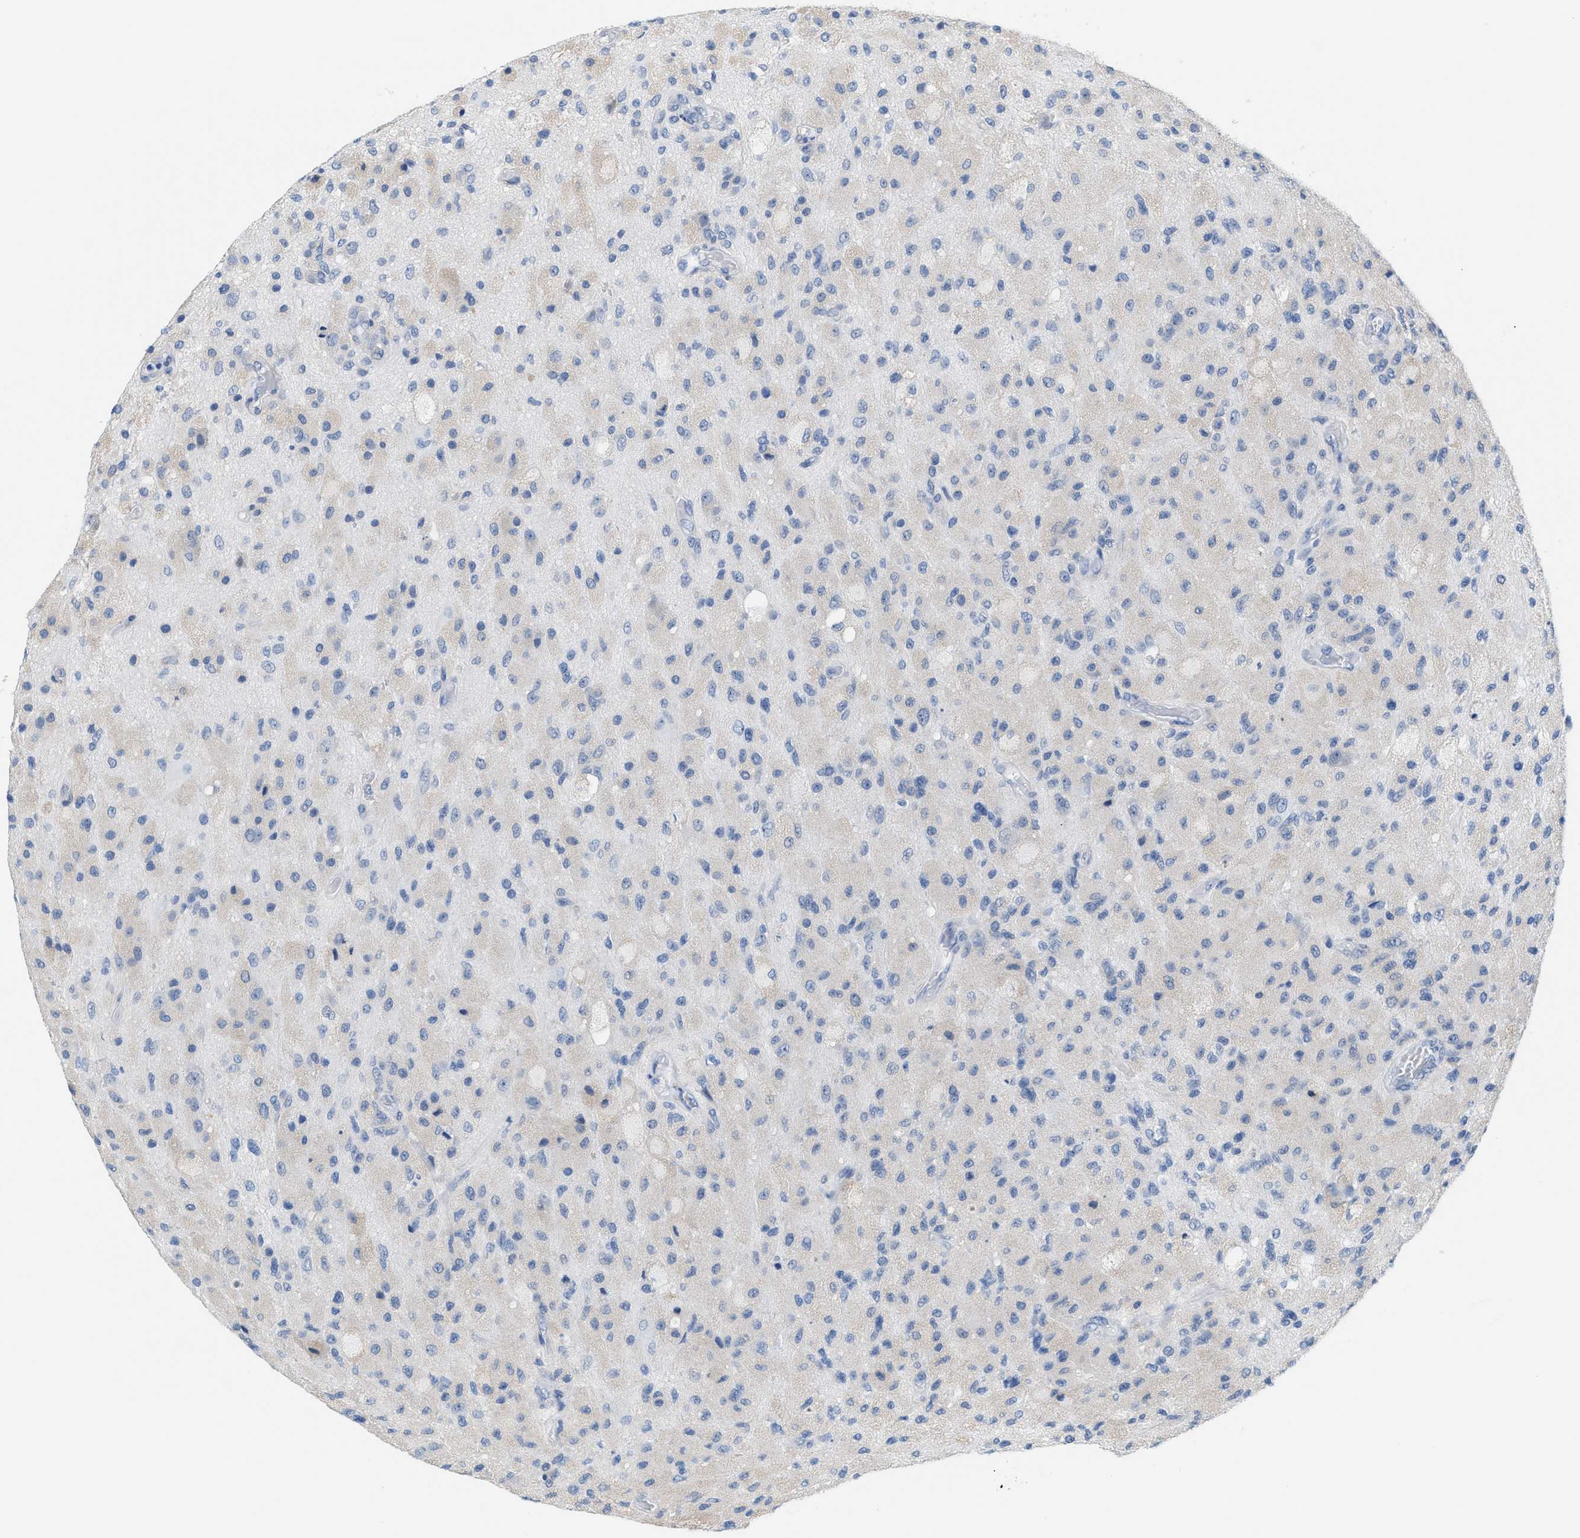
{"staining": {"intensity": "negative", "quantity": "none", "location": "none"}, "tissue": "glioma", "cell_type": "Tumor cells", "image_type": "cancer", "snomed": [{"axis": "morphology", "description": "Normal tissue, NOS"}, {"axis": "morphology", "description": "Glioma, malignant, High grade"}, {"axis": "topography", "description": "Cerebral cortex"}], "caption": "The immunohistochemistry histopathology image has no significant positivity in tumor cells of malignant glioma (high-grade) tissue.", "gene": "KIFC3", "patient": {"sex": "male", "age": 77}}